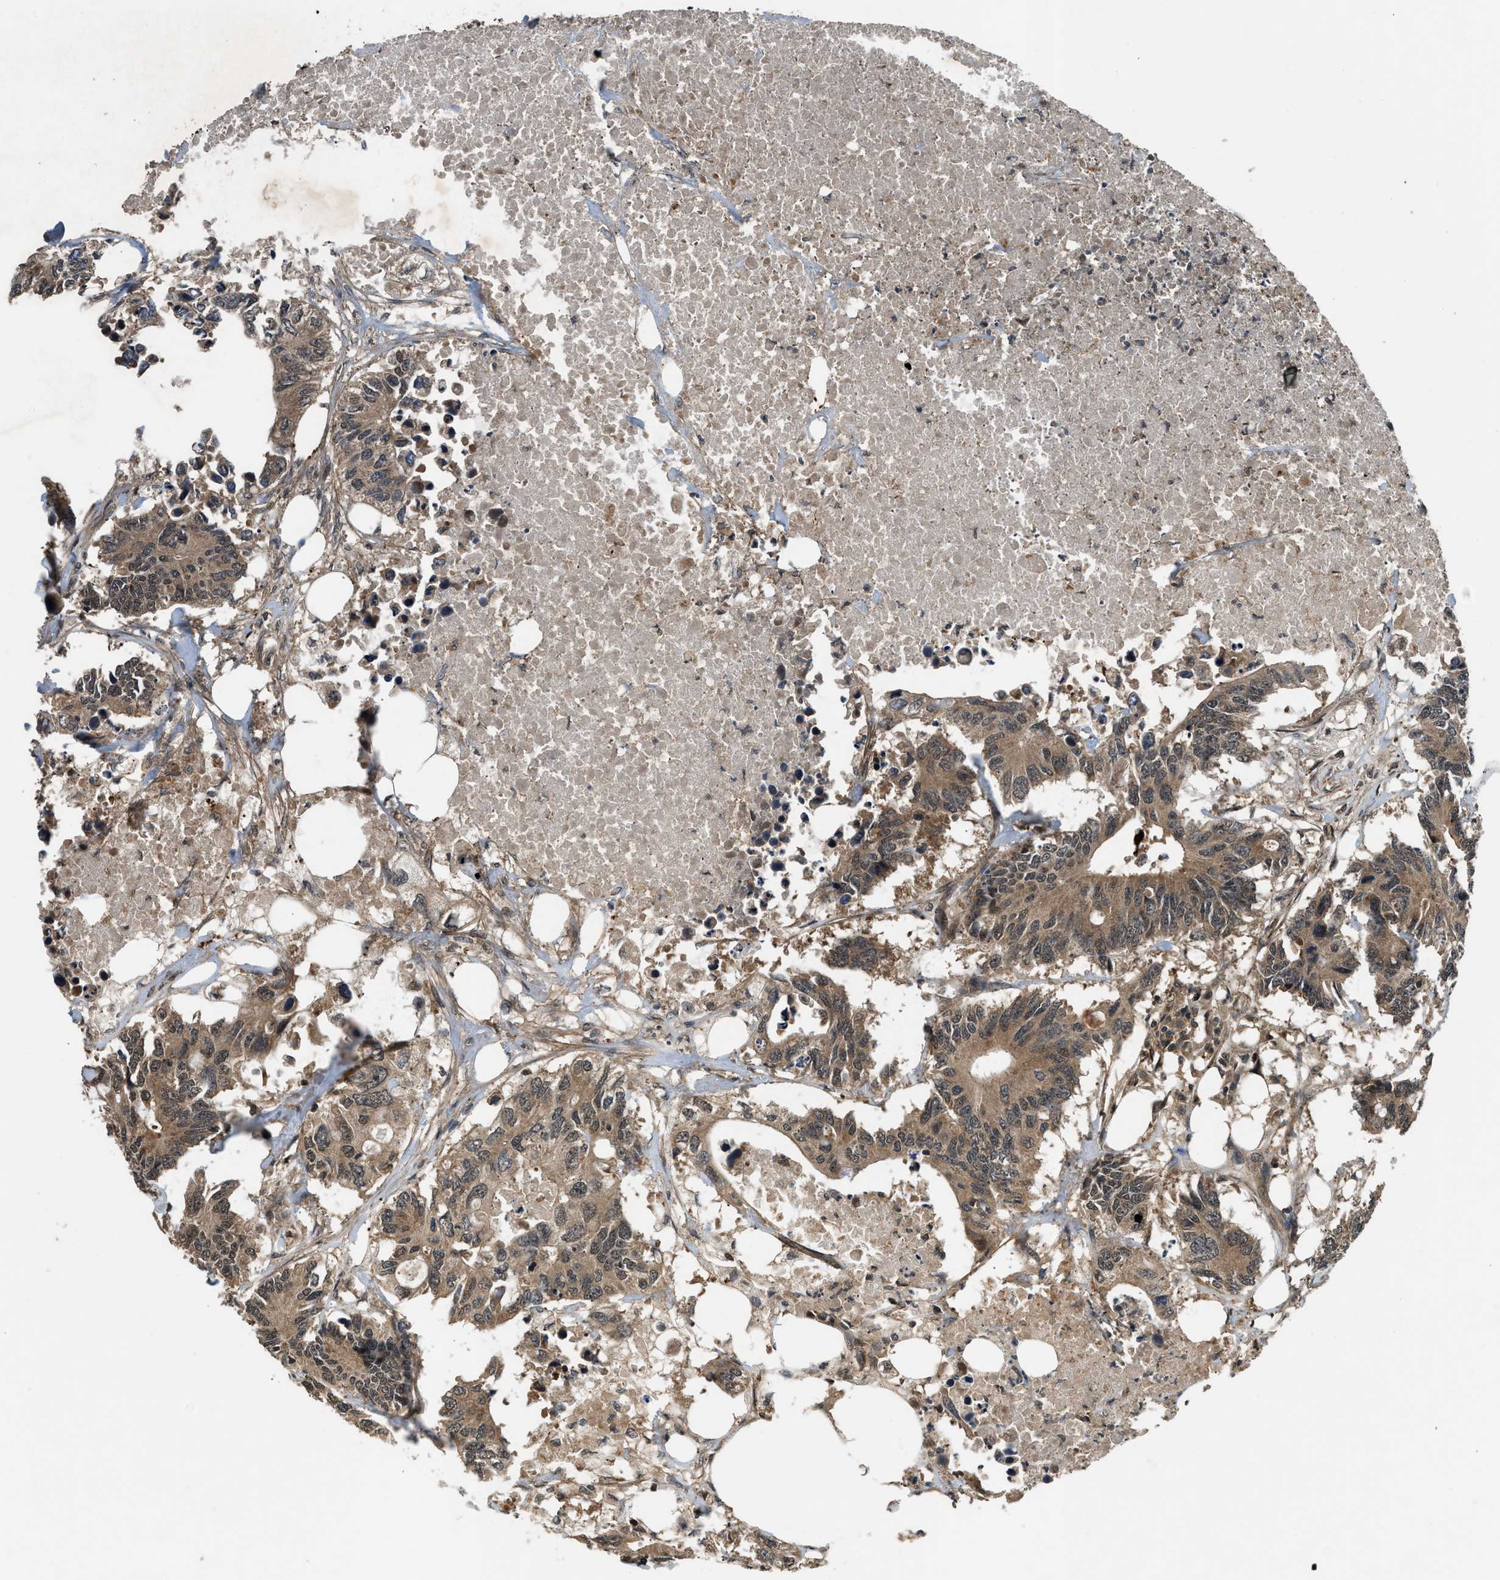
{"staining": {"intensity": "moderate", "quantity": ">75%", "location": "cytoplasmic/membranous"}, "tissue": "colorectal cancer", "cell_type": "Tumor cells", "image_type": "cancer", "snomed": [{"axis": "morphology", "description": "Adenocarcinoma, NOS"}, {"axis": "topography", "description": "Colon"}], "caption": "A medium amount of moderate cytoplasmic/membranous staining is identified in about >75% of tumor cells in colorectal cancer (adenocarcinoma) tissue. (IHC, brightfield microscopy, high magnification).", "gene": "RPS6KB1", "patient": {"sex": "male", "age": 71}}